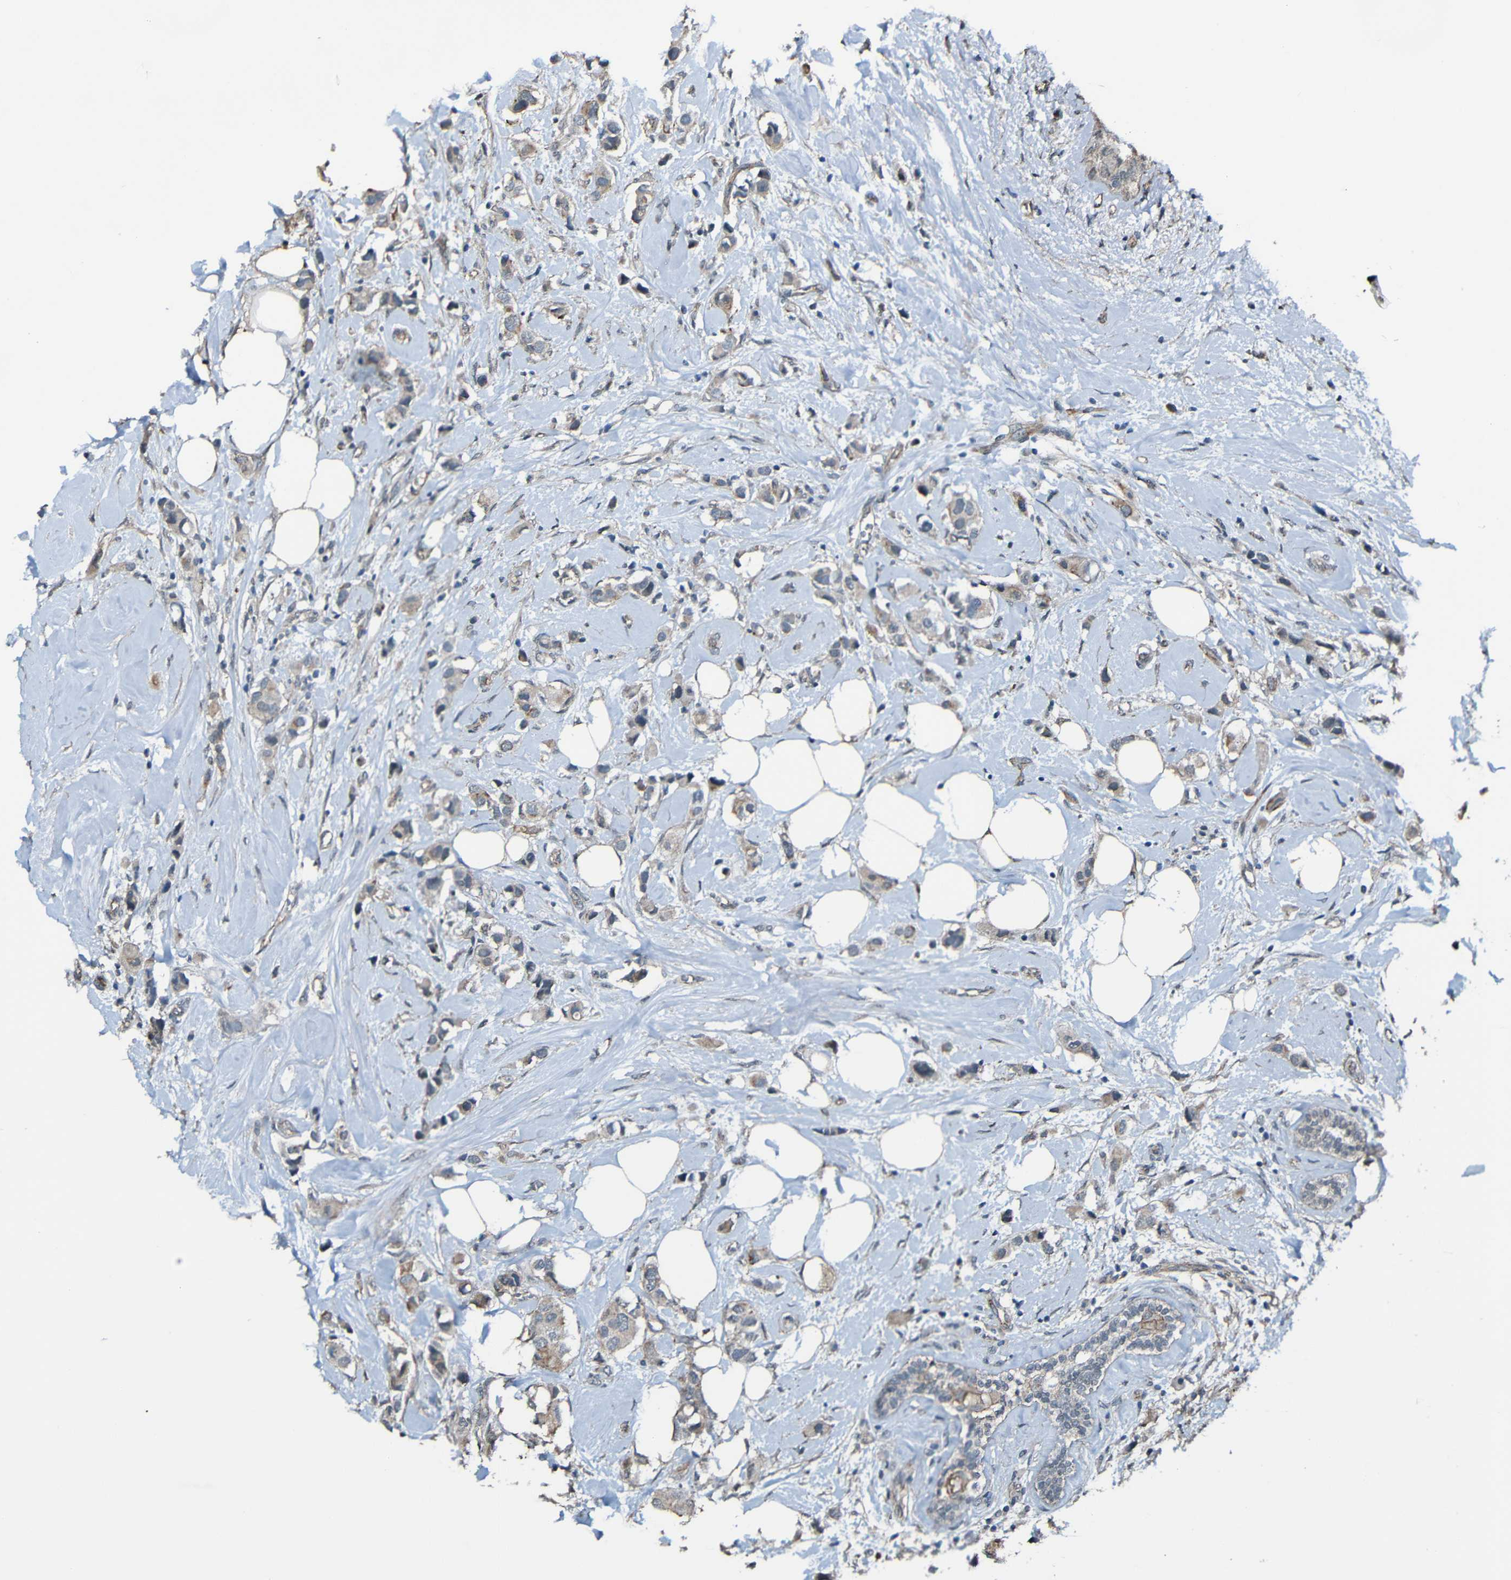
{"staining": {"intensity": "weak", "quantity": ">75%", "location": "cytoplasmic/membranous"}, "tissue": "breast cancer", "cell_type": "Tumor cells", "image_type": "cancer", "snomed": [{"axis": "morphology", "description": "Normal tissue, NOS"}, {"axis": "morphology", "description": "Duct carcinoma"}, {"axis": "topography", "description": "Breast"}], "caption": "Protein expression analysis of human breast cancer reveals weak cytoplasmic/membranous staining in approximately >75% of tumor cells.", "gene": "LGR5", "patient": {"sex": "female", "age": 50}}